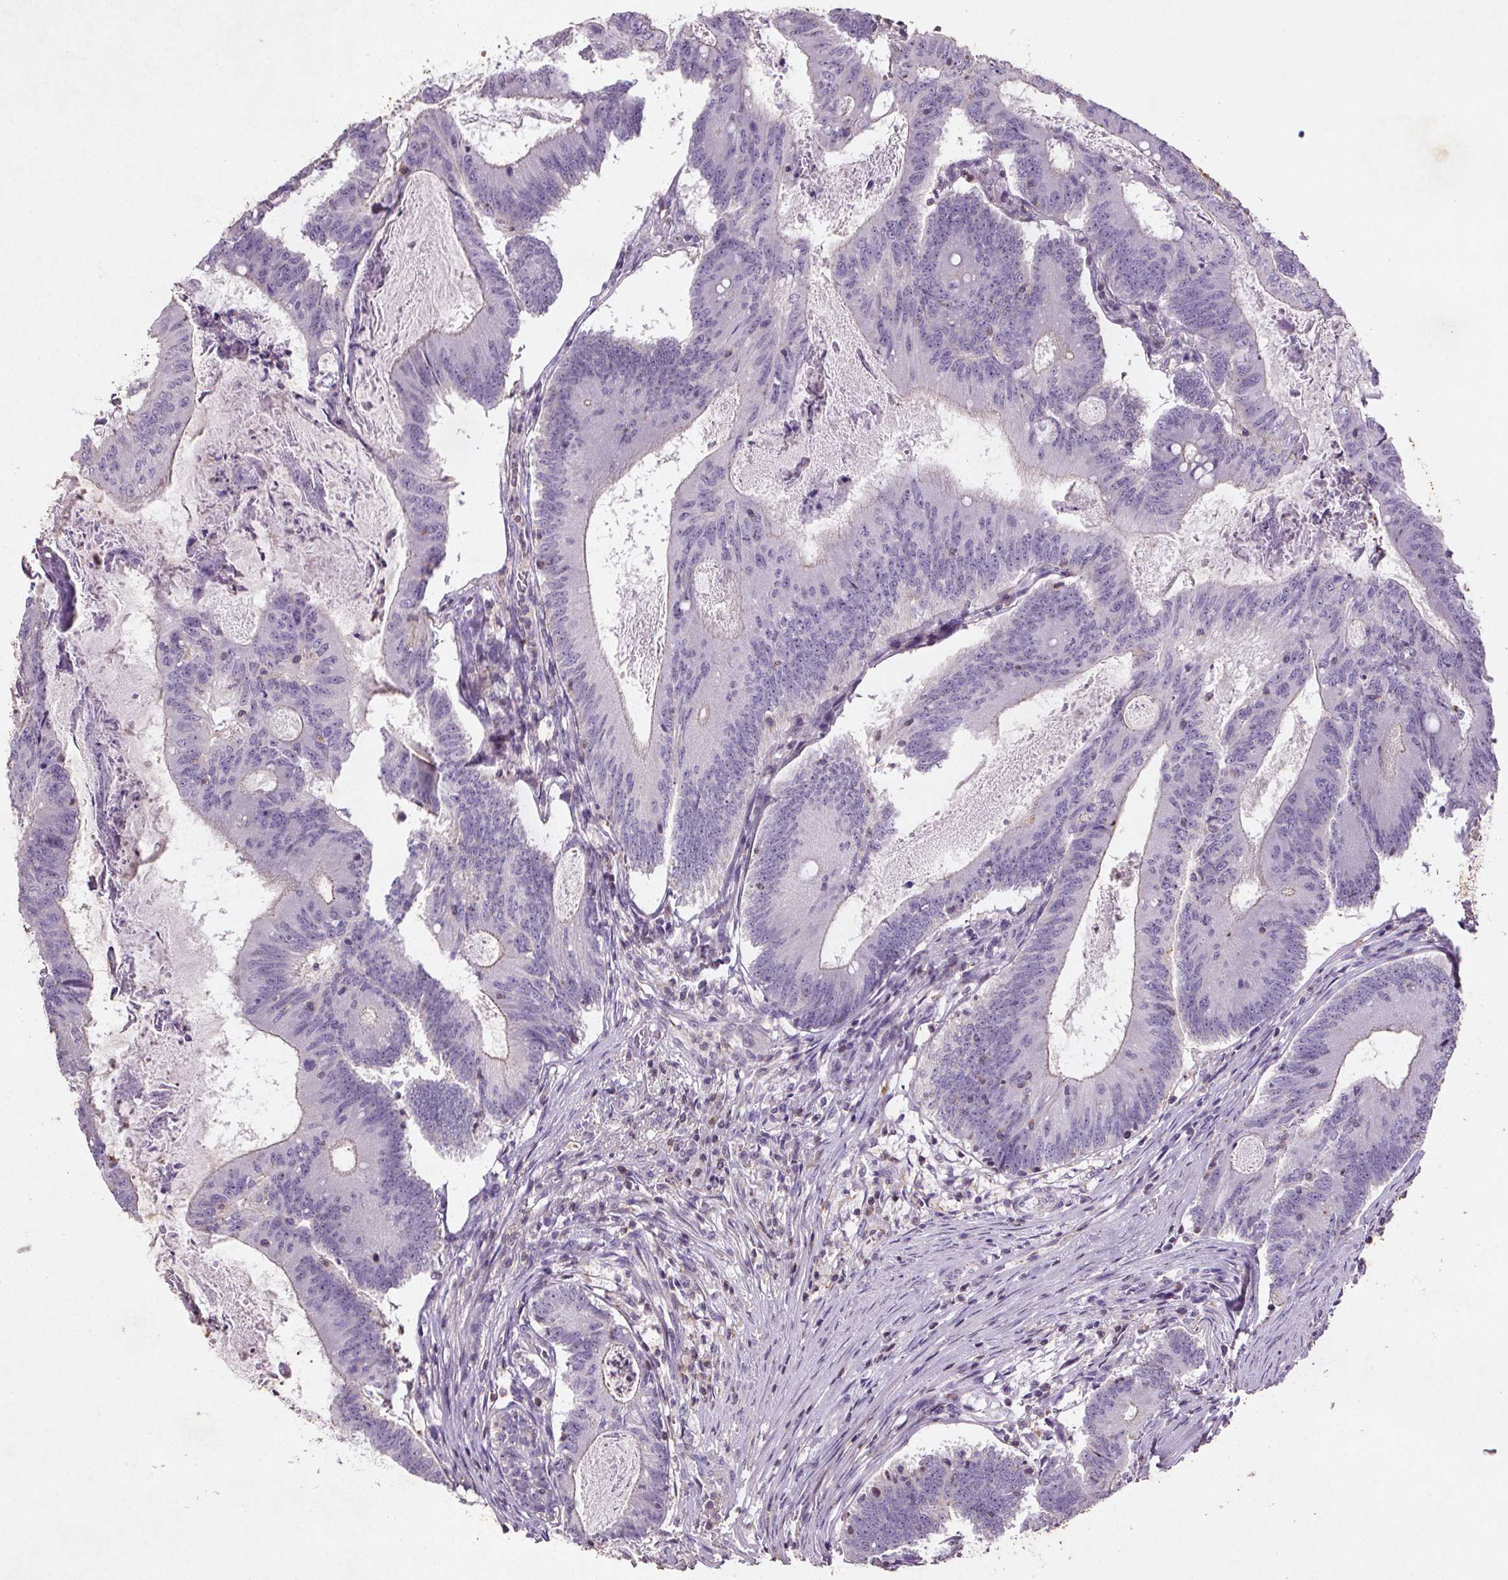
{"staining": {"intensity": "negative", "quantity": "none", "location": "none"}, "tissue": "colorectal cancer", "cell_type": "Tumor cells", "image_type": "cancer", "snomed": [{"axis": "morphology", "description": "Adenocarcinoma, NOS"}, {"axis": "topography", "description": "Colon"}], "caption": "A micrograph of human colorectal cancer is negative for staining in tumor cells.", "gene": "C19orf84", "patient": {"sex": "female", "age": 70}}